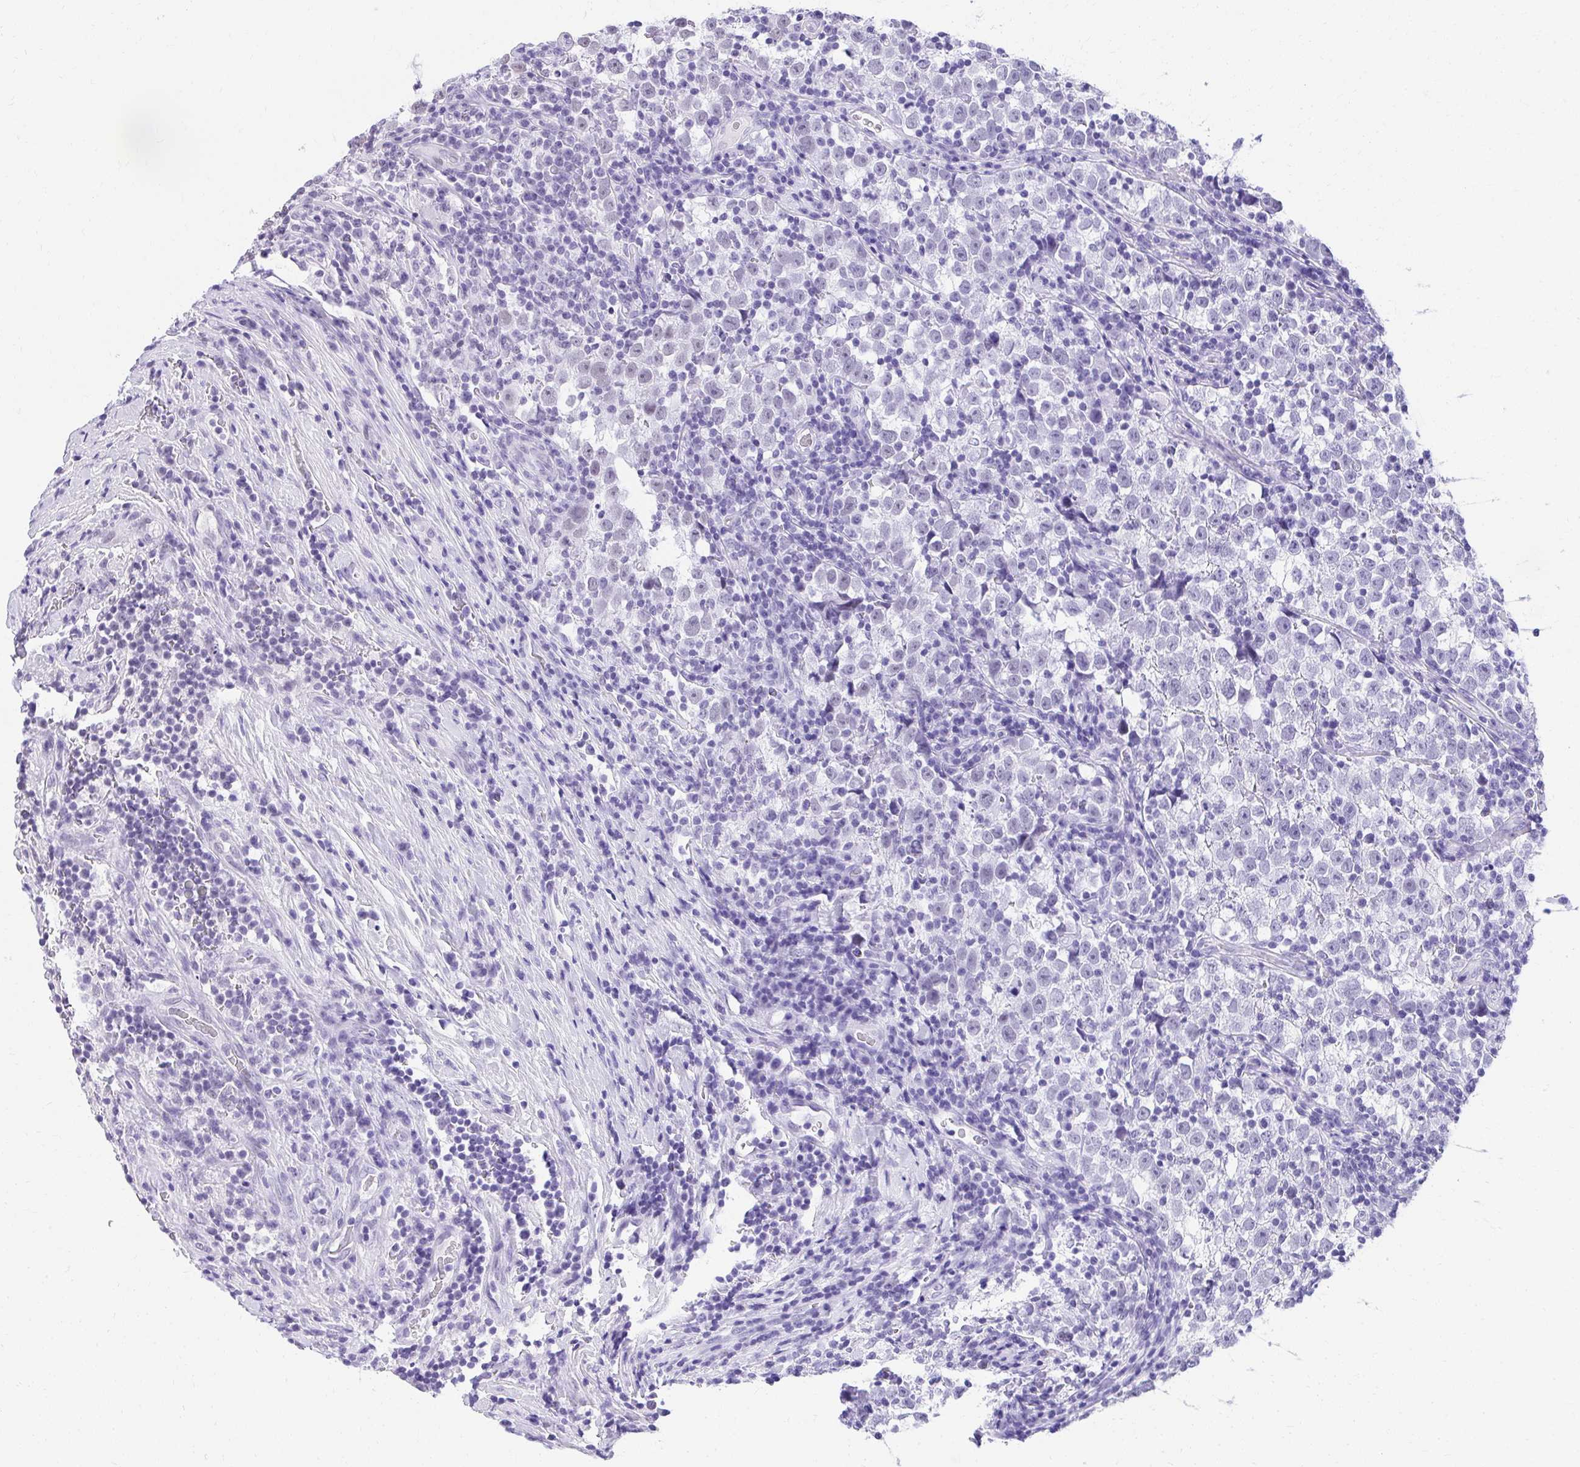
{"staining": {"intensity": "moderate", "quantity": "25%-75%", "location": "nuclear"}, "tissue": "testis cancer", "cell_type": "Tumor cells", "image_type": "cancer", "snomed": [{"axis": "morphology", "description": "Normal tissue, NOS"}, {"axis": "morphology", "description": "Seminoma, NOS"}, {"axis": "topography", "description": "Testis"}], "caption": "Immunohistochemistry (DAB (3,3'-diaminobenzidine)) staining of human testis cancer (seminoma) shows moderate nuclear protein positivity in approximately 25%-75% of tumor cells.", "gene": "SYNE4", "patient": {"sex": "male", "age": 43}}